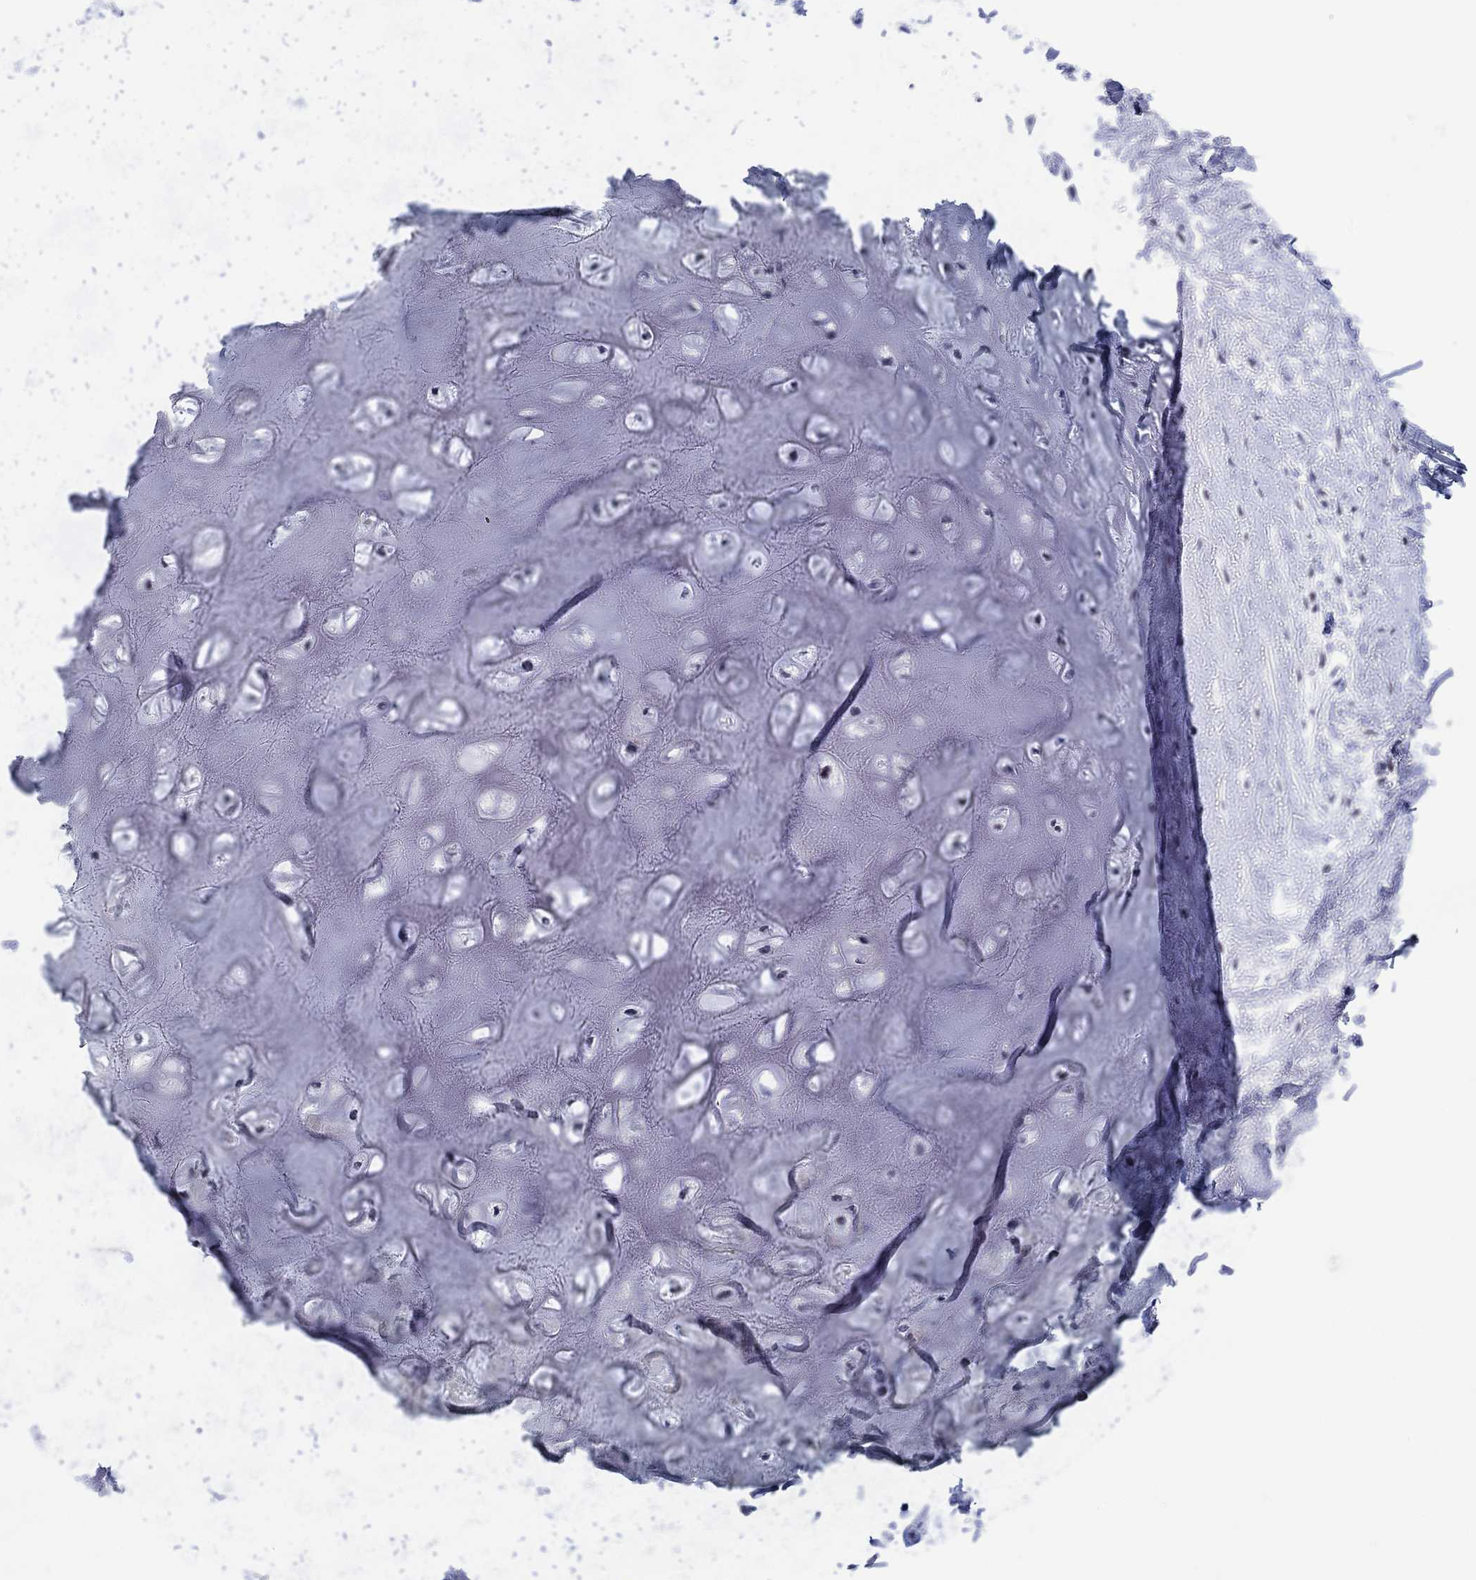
{"staining": {"intensity": "negative", "quantity": "none", "location": "none"}, "tissue": "adipose tissue", "cell_type": "Adipocytes", "image_type": "normal", "snomed": [{"axis": "morphology", "description": "Normal tissue, NOS"}, {"axis": "morphology", "description": "Squamous cell carcinoma, NOS"}, {"axis": "topography", "description": "Cartilage tissue"}, {"axis": "topography", "description": "Head-Neck"}], "caption": "Unremarkable adipose tissue was stained to show a protein in brown. There is no significant expression in adipocytes. The staining was performed using DAB (3,3'-diaminobenzidine) to visualize the protein expression in brown, while the nuclei were stained in blue with hematoxylin (Magnification: 20x).", "gene": "CDCA2", "patient": {"sex": "male", "age": 62}}